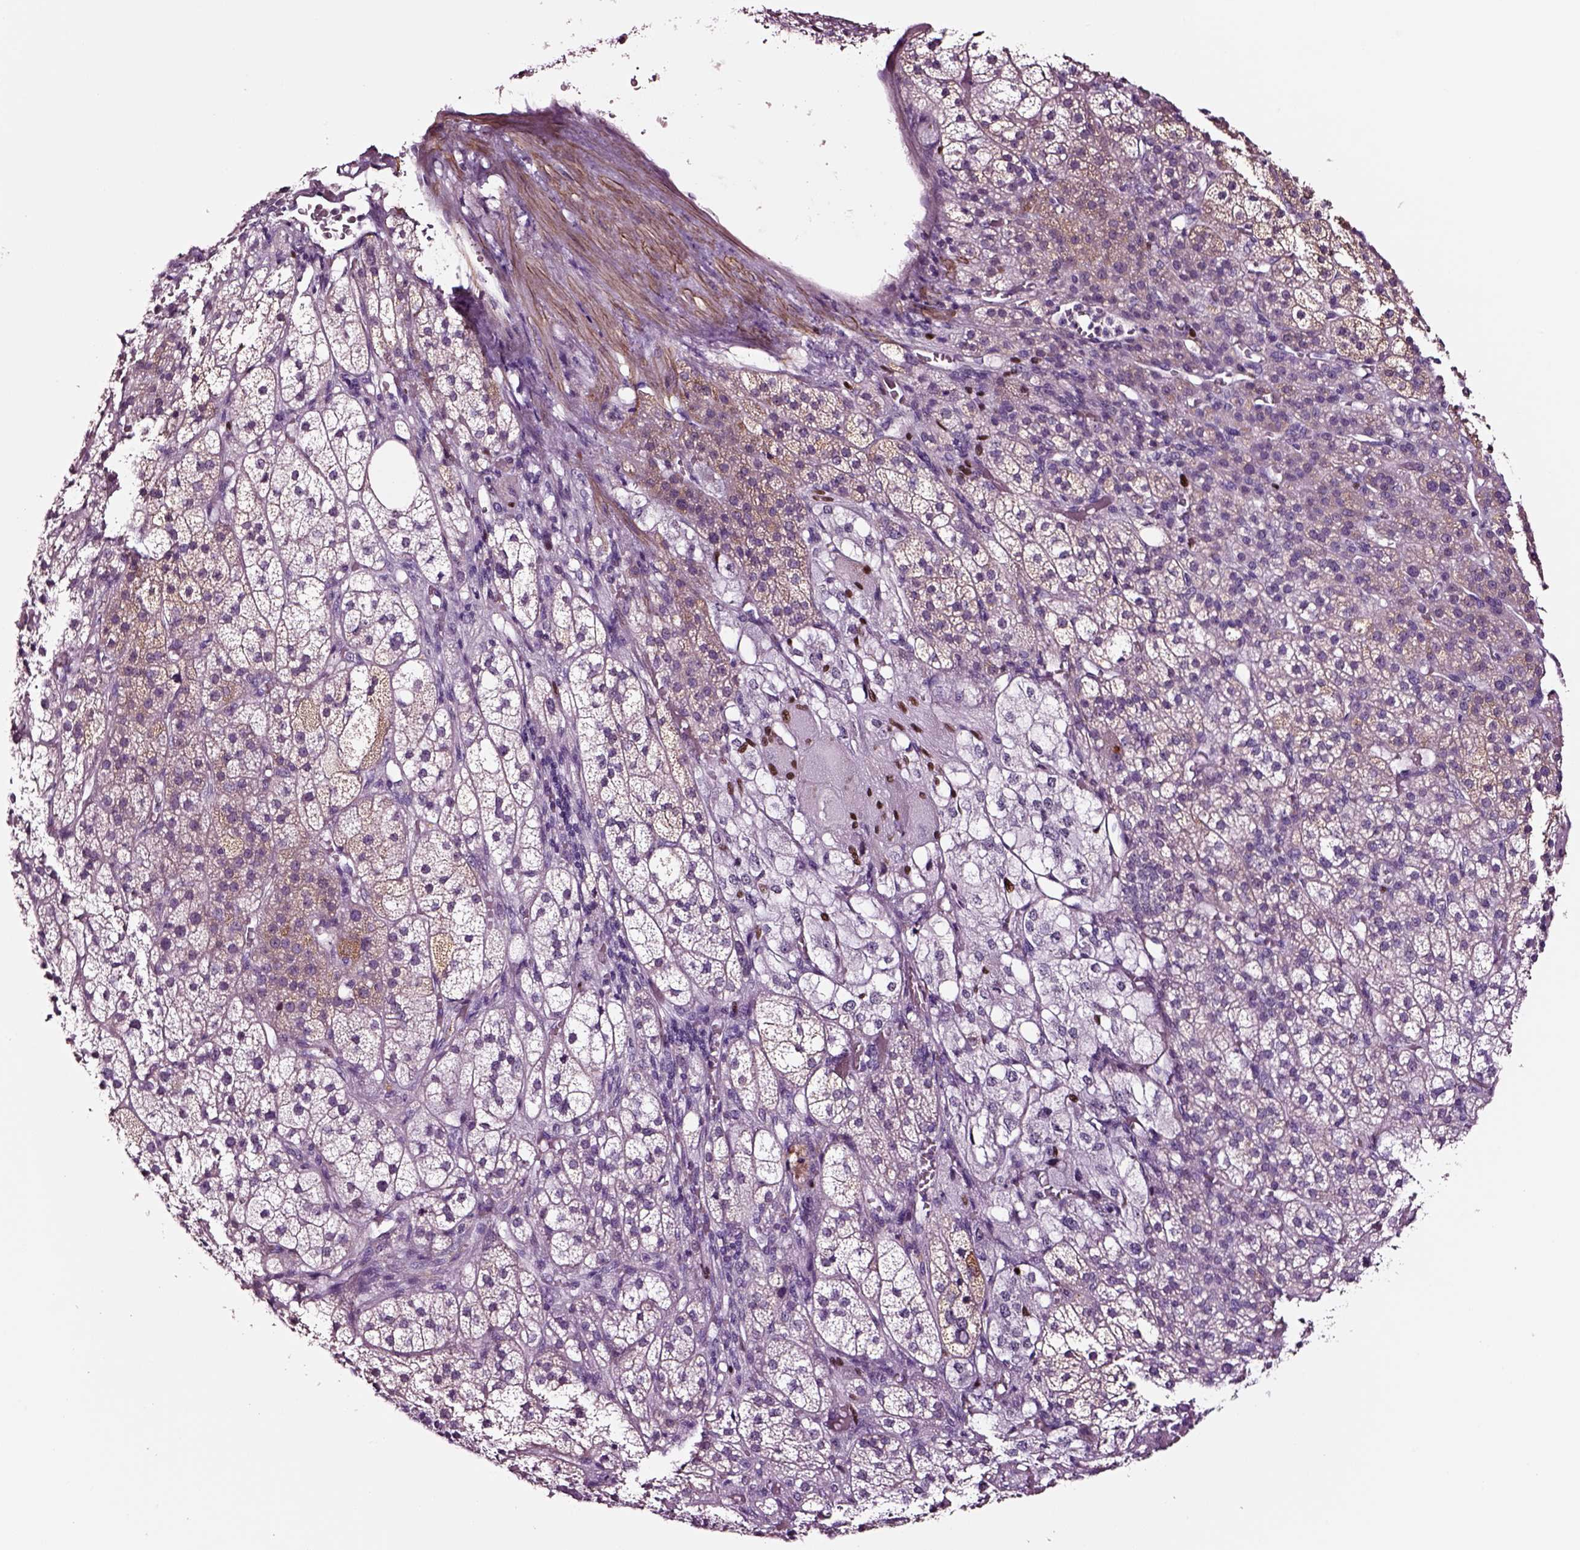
{"staining": {"intensity": "moderate", "quantity": "<25%", "location": "cytoplasmic/membranous"}, "tissue": "adrenal gland", "cell_type": "Glandular cells", "image_type": "normal", "snomed": [{"axis": "morphology", "description": "Normal tissue, NOS"}, {"axis": "topography", "description": "Adrenal gland"}], "caption": "High-magnification brightfield microscopy of normal adrenal gland stained with DAB (3,3'-diaminobenzidine) (brown) and counterstained with hematoxylin (blue). glandular cells exhibit moderate cytoplasmic/membranous staining is seen in approximately<25% of cells.", "gene": "SOX10", "patient": {"sex": "female", "age": 60}}